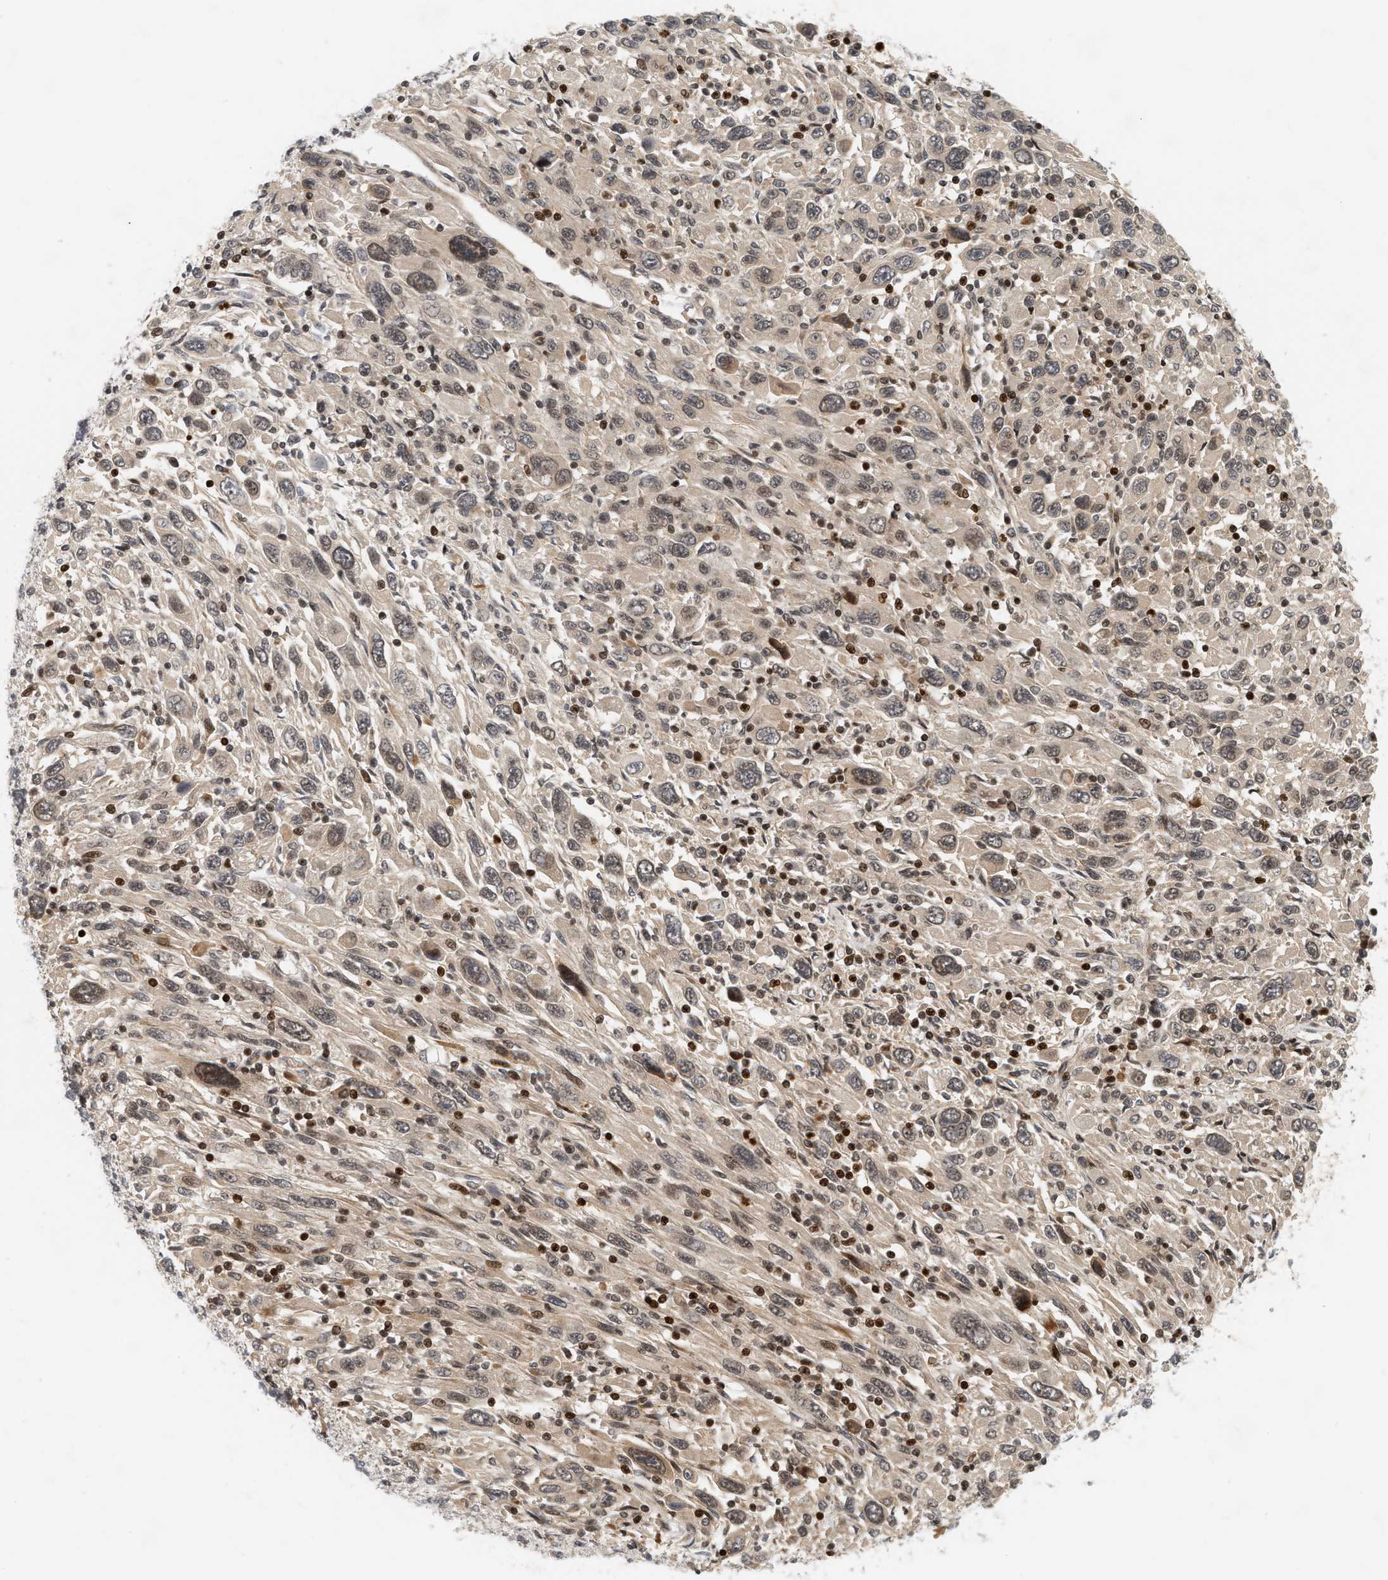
{"staining": {"intensity": "weak", "quantity": ">75%", "location": "nuclear"}, "tissue": "melanoma", "cell_type": "Tumor cells", "image_type": "cancer", "snomed": [{"axis": "morphology", "description": "Malignant melanoma, Metastatic site"}, {"axis": "topography", "description": "Skin"}], "caption": "Human melanoma stained for a protein (brown) reveals weak nuclear positive expression in about >75% of tumor cells.", "gene": "NFE2L2", "patient": {"sex": "female", "age": 56}}